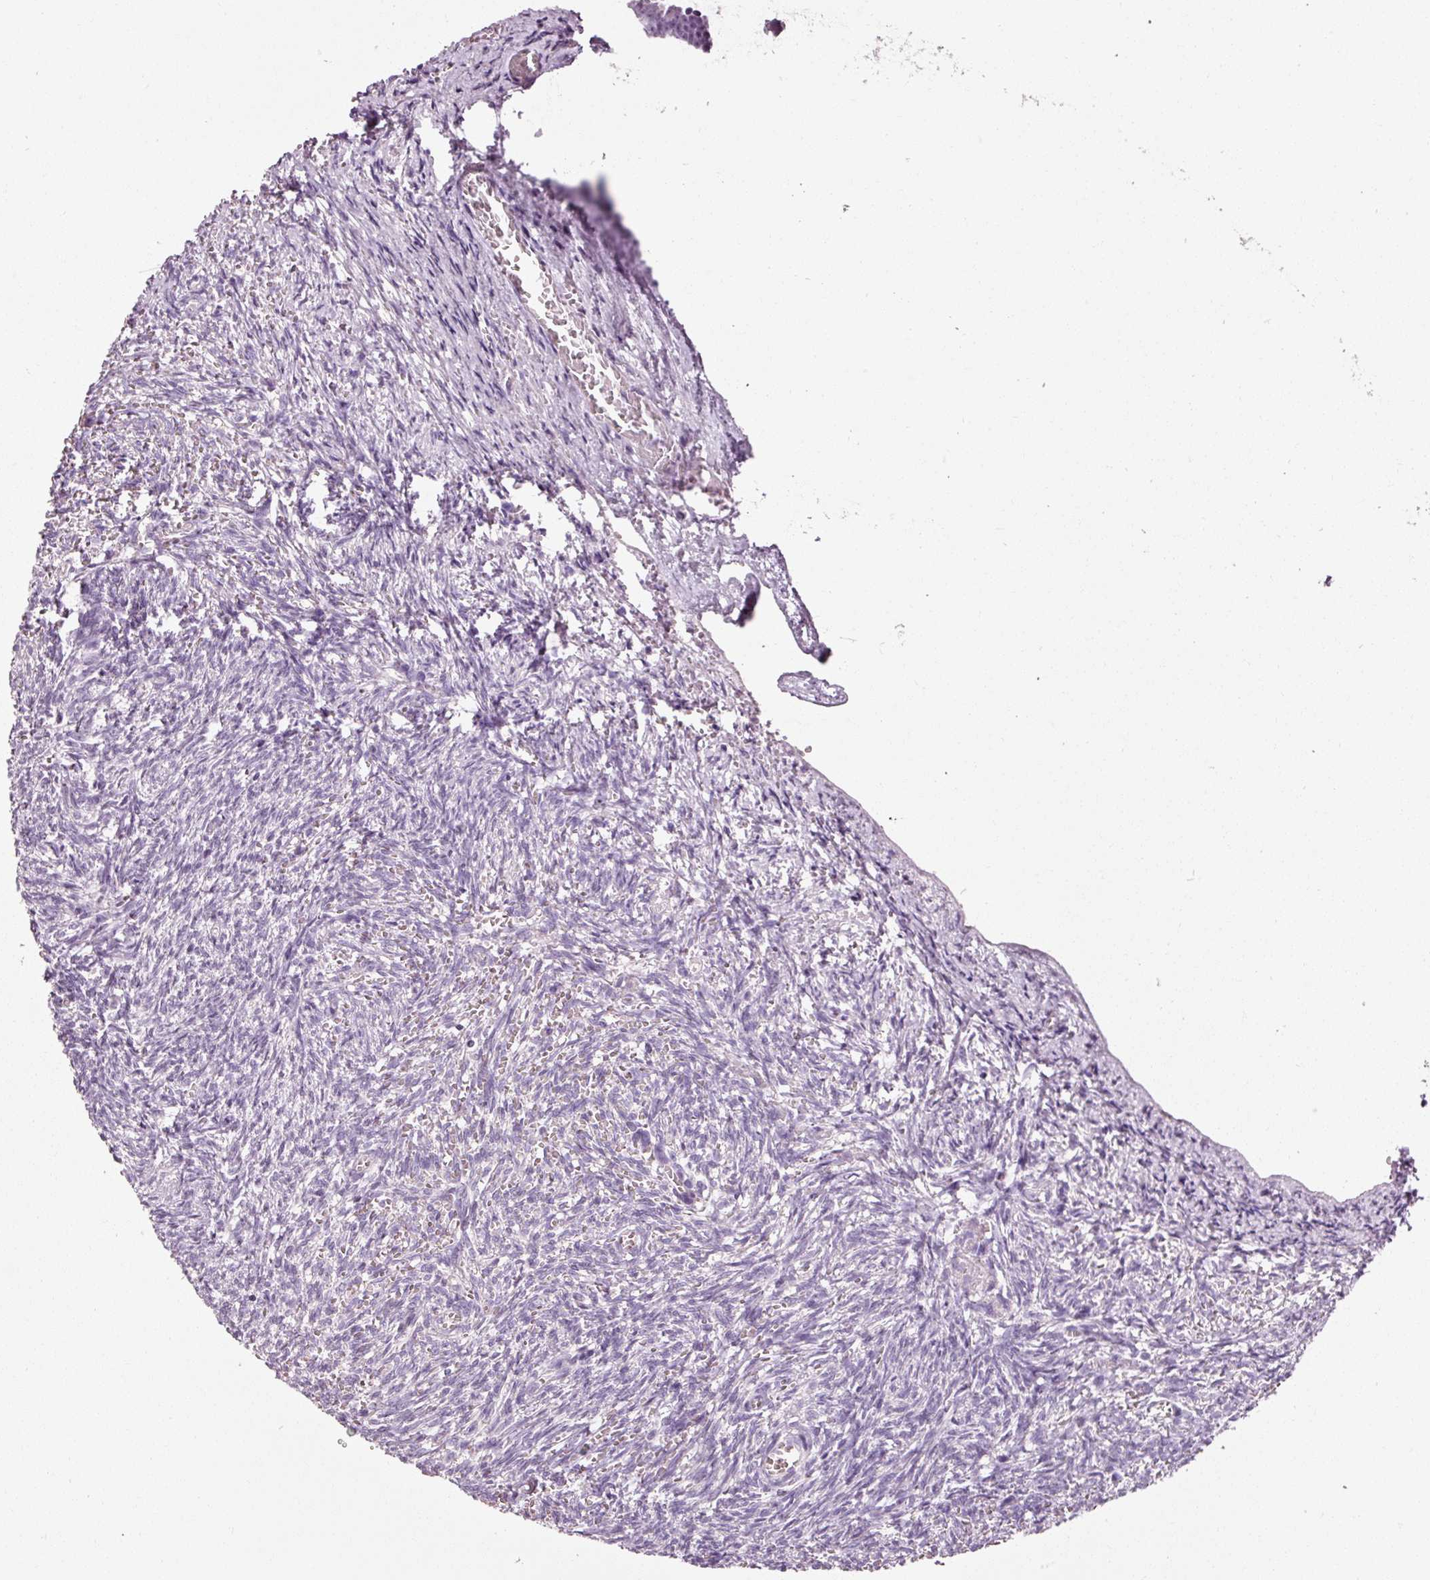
{"staining": {"intensity": "negative", "quantity": "none", "location": "none"}, "tissue": "ovary", "cell_type": "Follicle cells", "image_type": "normal", "snomed": [{"axis": "morphology", "description": "Normal tissue, NOS"}, {"axis": "topography", "description": "Ovary"}], "caption": "DAB (3,3'-diaminobenzidine) immunohistochemical staining of unremarkable human ovary exhibits no significant staining in follicle cells.", "gene": "MUC5AC", "patient": {"sex": "female", "age": 67}}